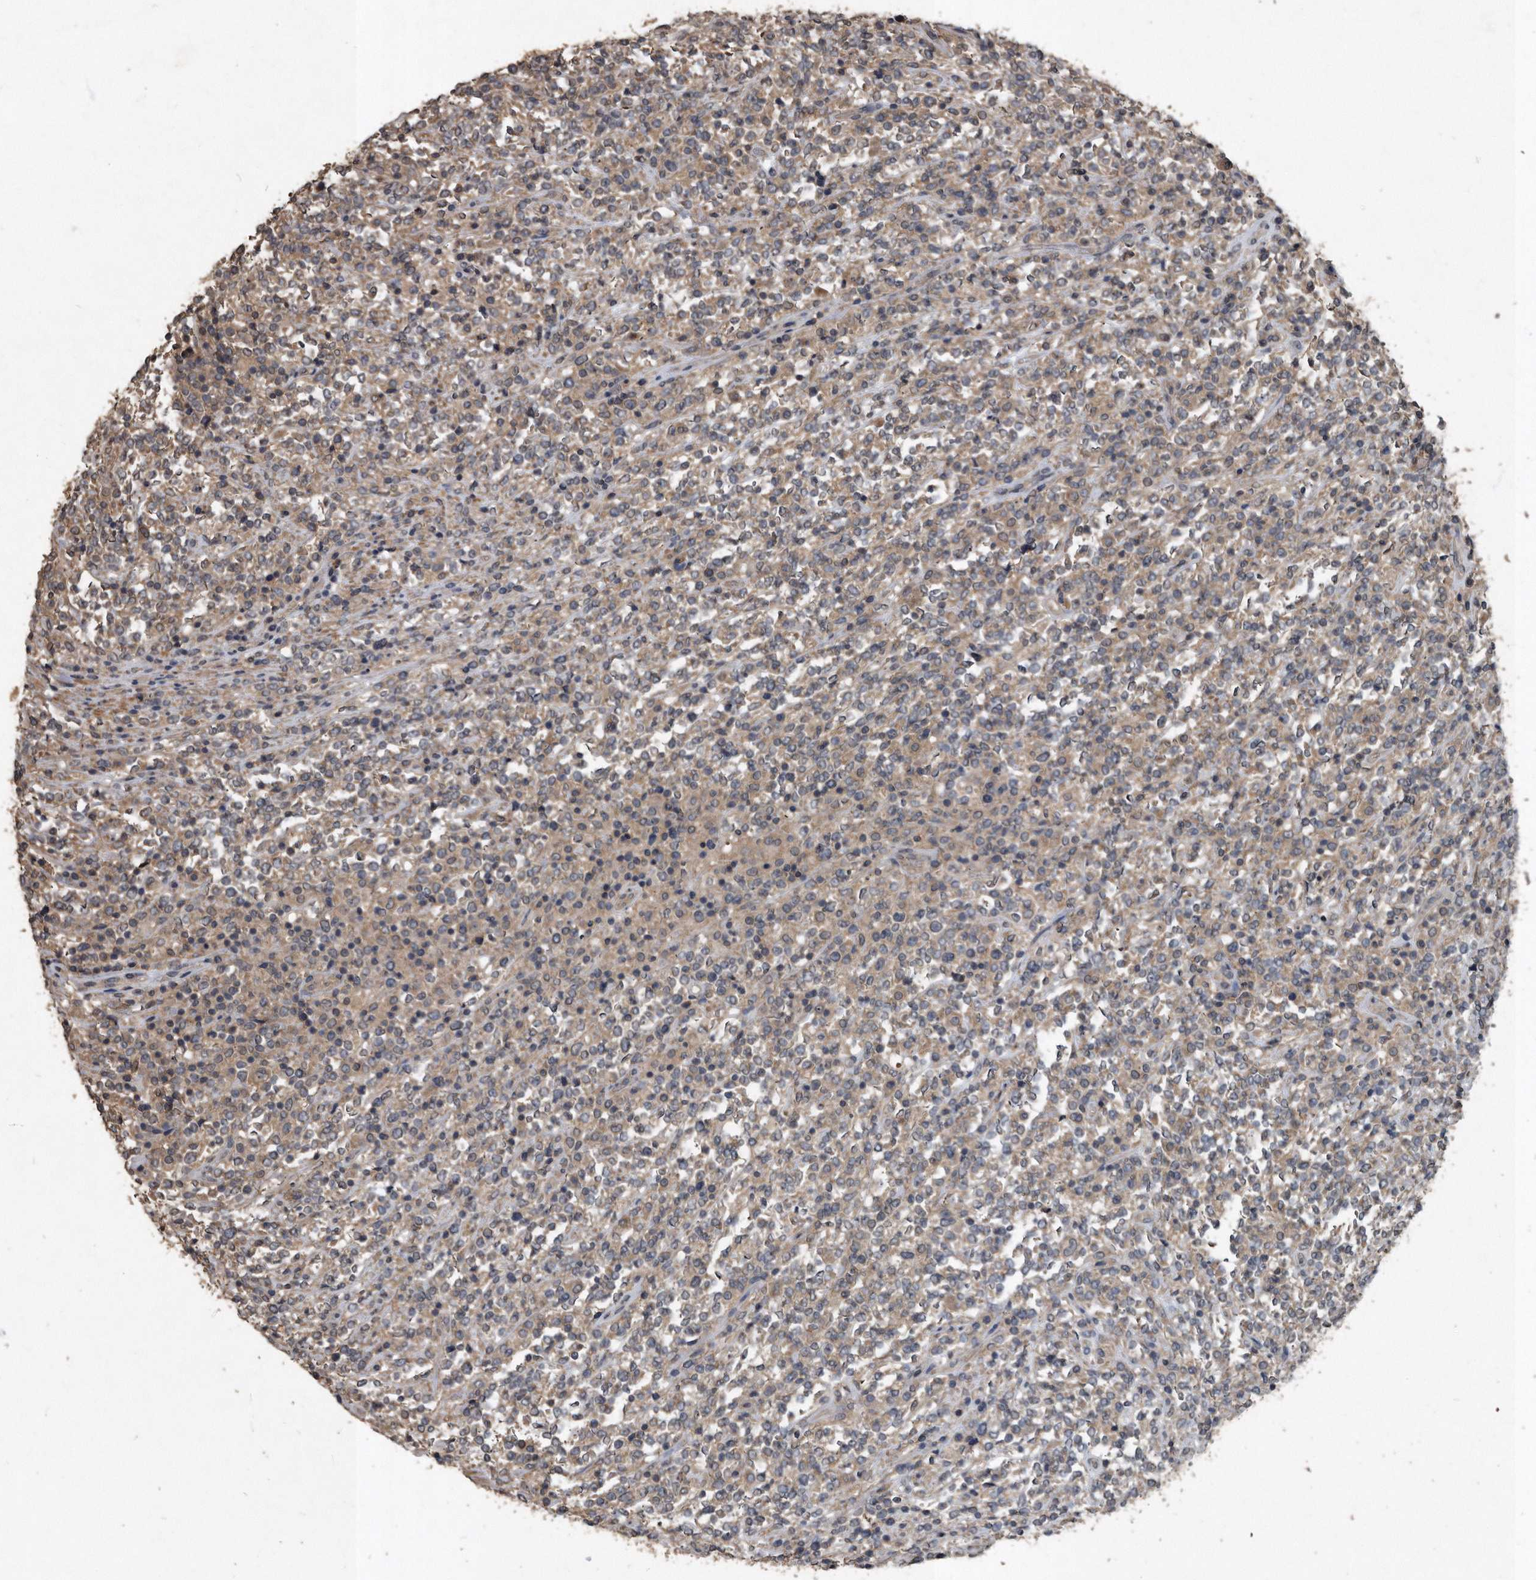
{"staining": {"intensity": "weak", "quantity": "25%-75%", "location": "cytoplasmic/membranous"}, "tissue": "lymphoma", "cell_type": "Tumor cells", "image_type": "cancer", "snomed": [{"axis": "morphology", "description": "Malignant lymphoma, non-Hodgkin's type, High grade"}, {"axis": "topography", "description": "Soft tissue"}], "caption": "DAB (3,3'-diaminobenzidine) immunohistochemical staining of high-grade malignant lymphoma, non-Hodgkin's type exhibits weak cytoplasmic/membranous protein staining in about 25%-75% of tumor cells.", "gene": "NRBP1", "patient": {"sex": "male", "age": 18}}